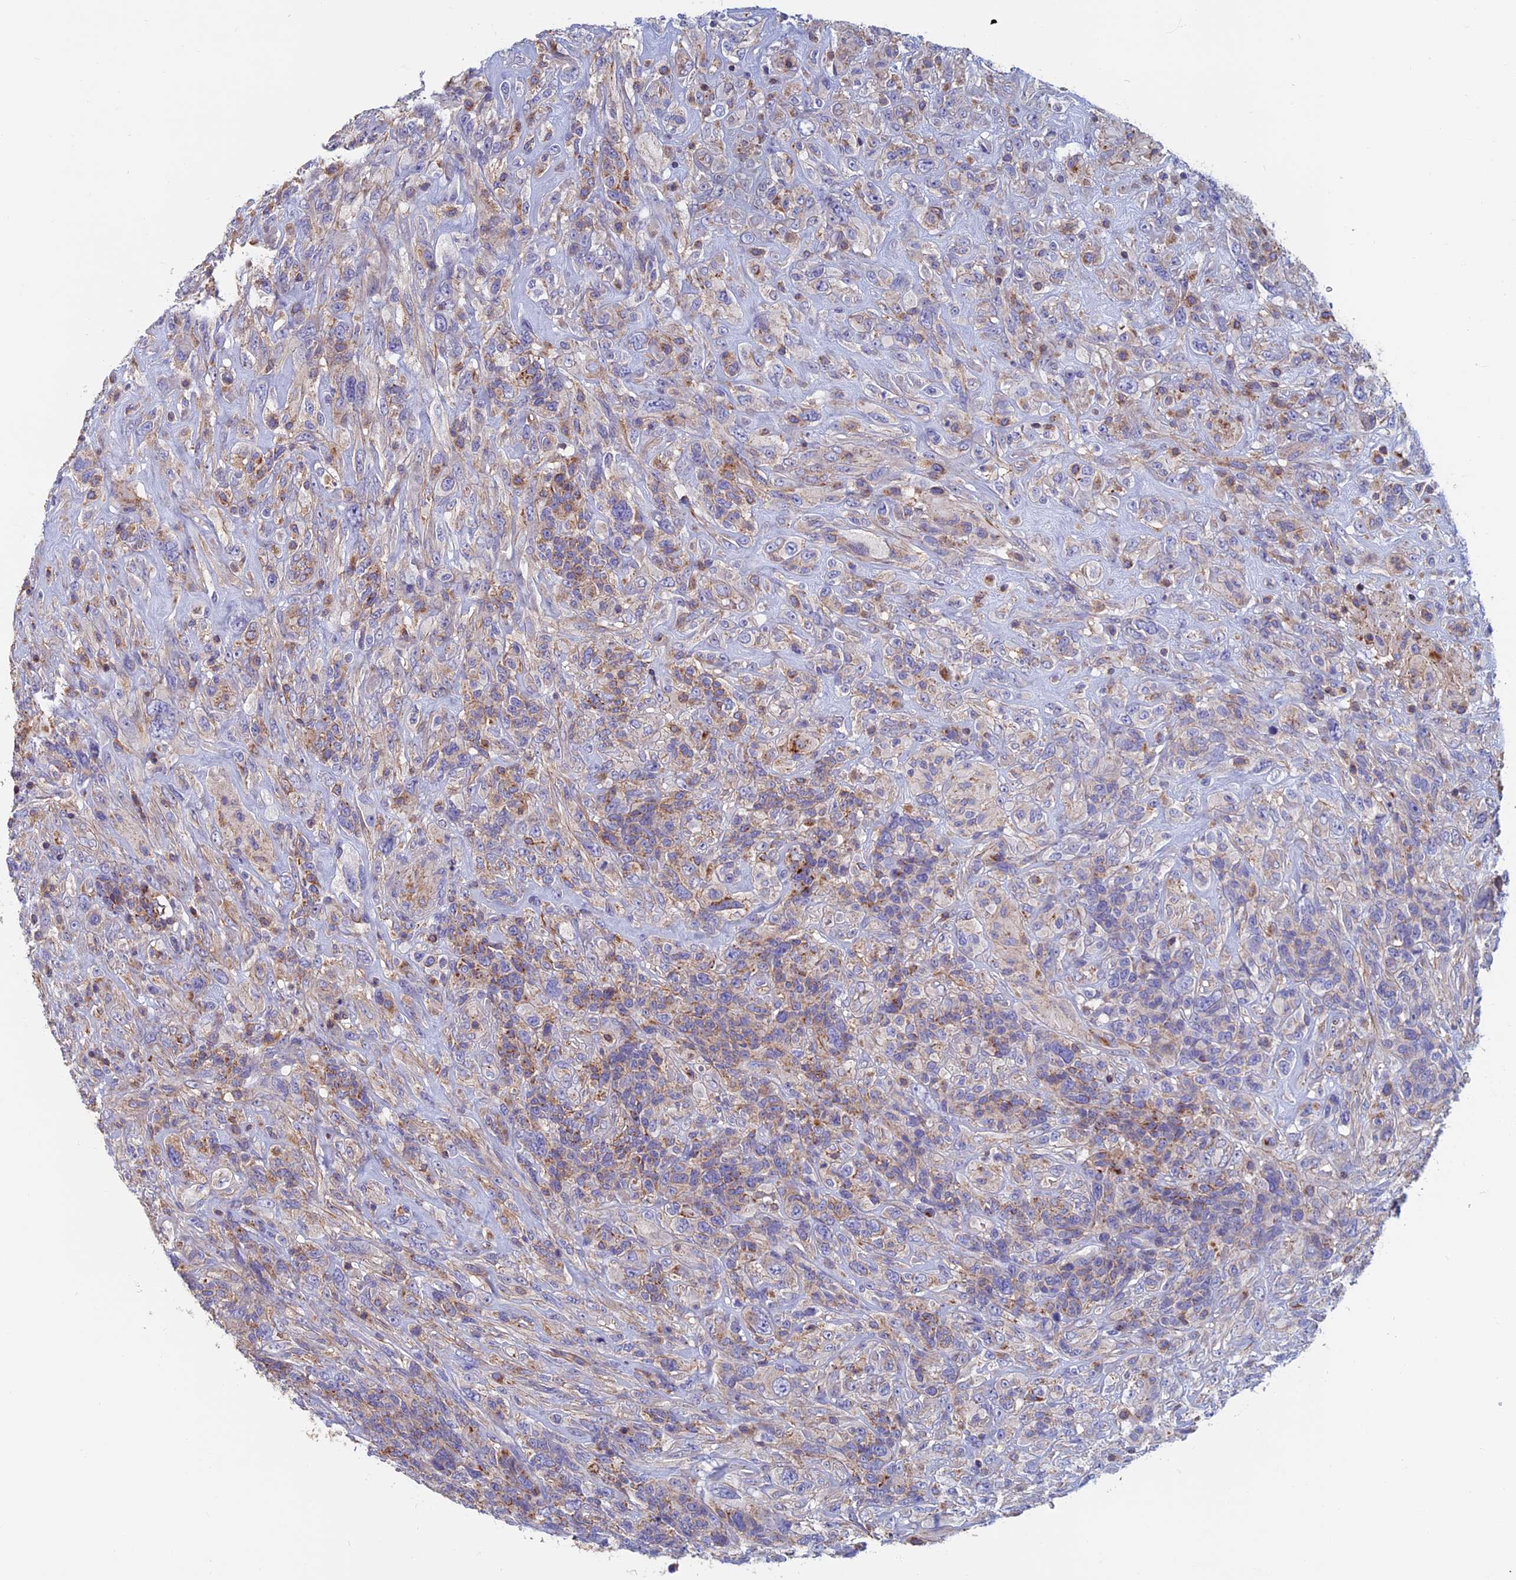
{"staining": {"intensity": "weak", "quantity": "<25%", "location": "cytoplasmic/membranous"}, "tissue": "glioma", "cell_type": "Tumor cells", "image_type": "cancer", "snomed": [{"axis": "morphology", "description": "Glioma, malignant, High grade"}, {"axis": "topography", "description": "Brain"}], "caption": "Tumor cells are negative for brown protein staining in malignant glioma (high-grade).", "gene": "HSD17B8", "patient": {"sex": "male", "age": 61}}